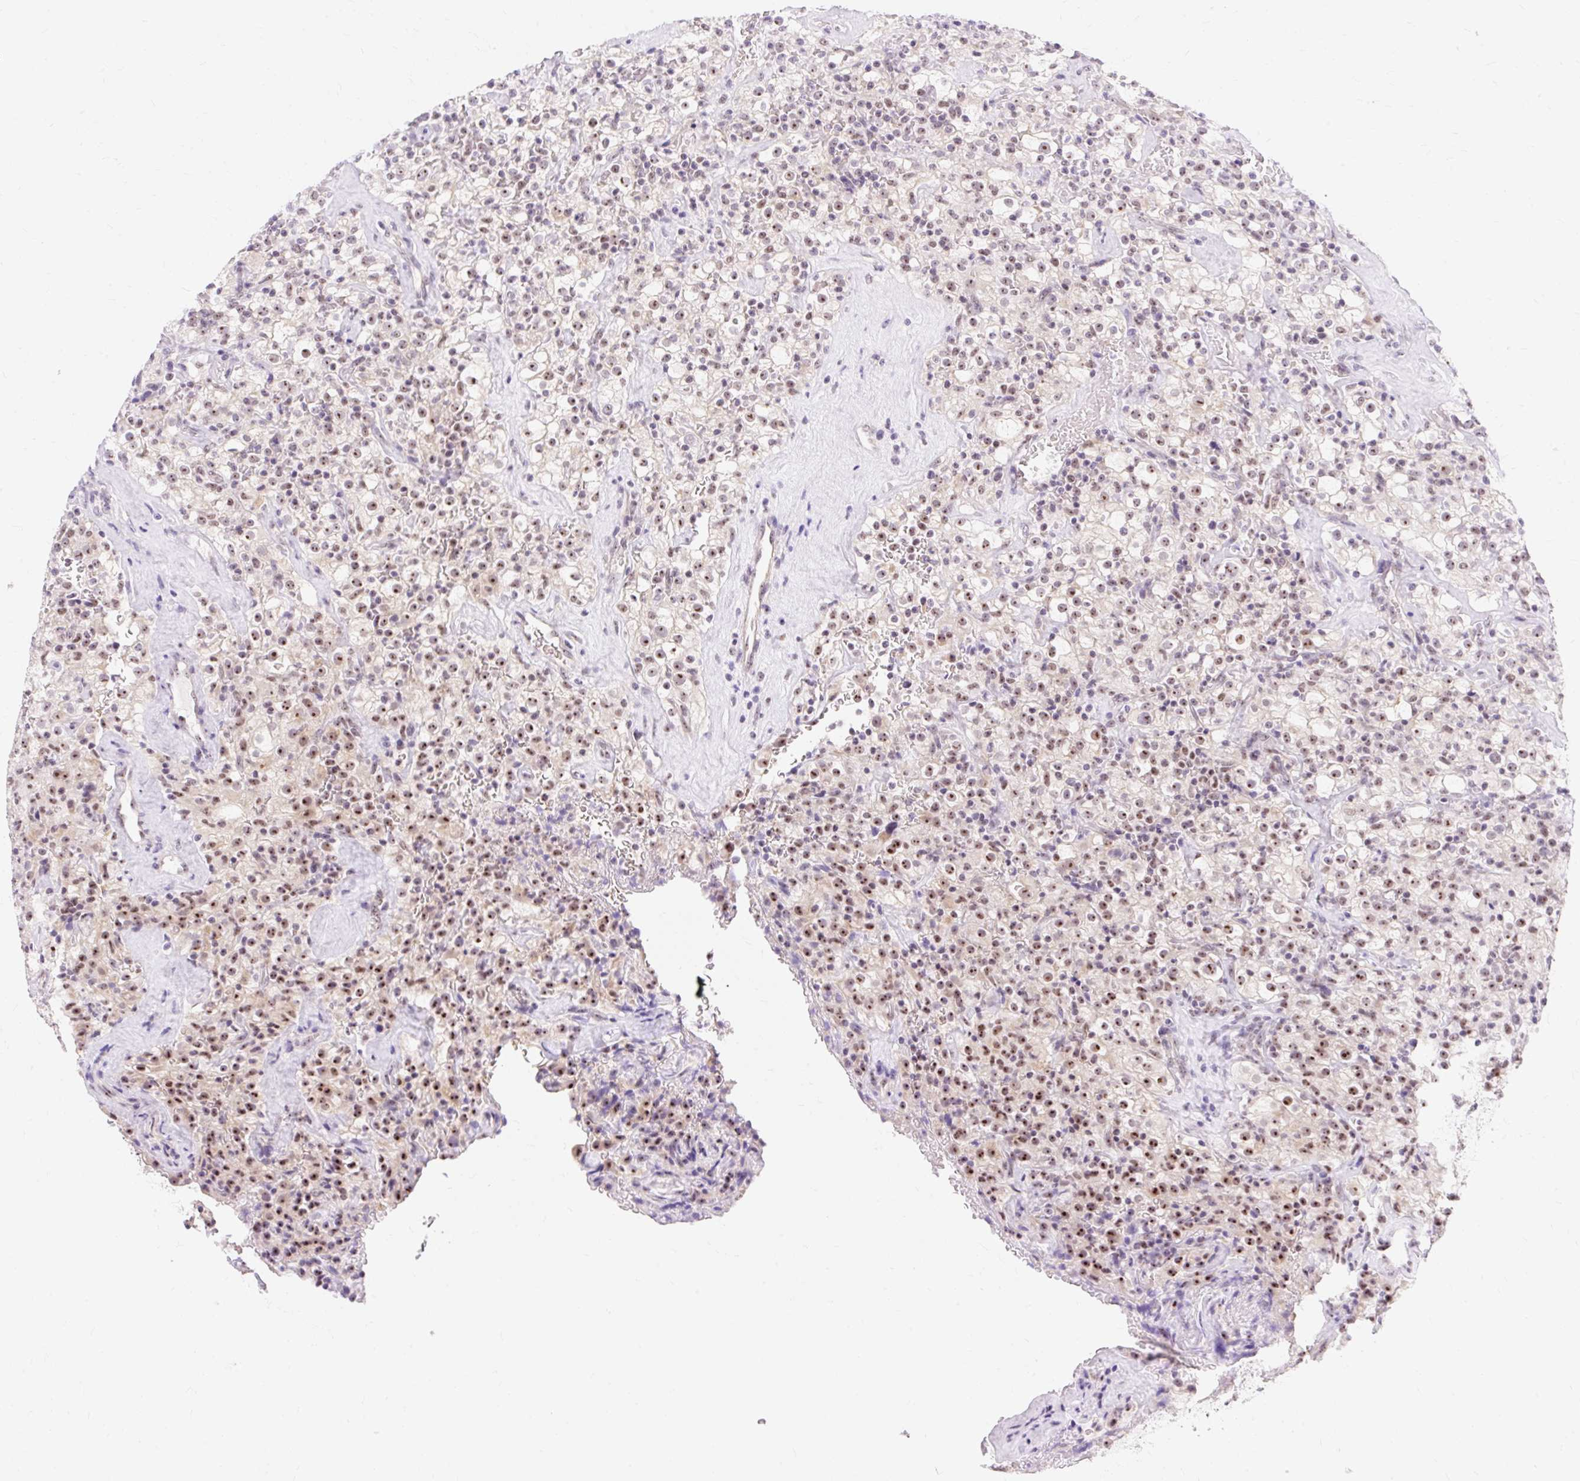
{"staining": {"intensity": "moderate", "quantity": ">75%", "location": "nuclear"}, "tissue": "renal cancer", "cell_type": "Tumor cells", "image_type": "cancer", "snomed": [{"axis": "morphology", "description": "Adenocarcinoma, NOS"}, {"axis": "topography", "description": "Kidney"}], "caption": "A brown stain labels moderate nuclear staining of a protein in human renal cancer (adenocarcinoma) tumor cells.", "gene": "OBP2A", "patient": {"sex": "female", "age": 74}}